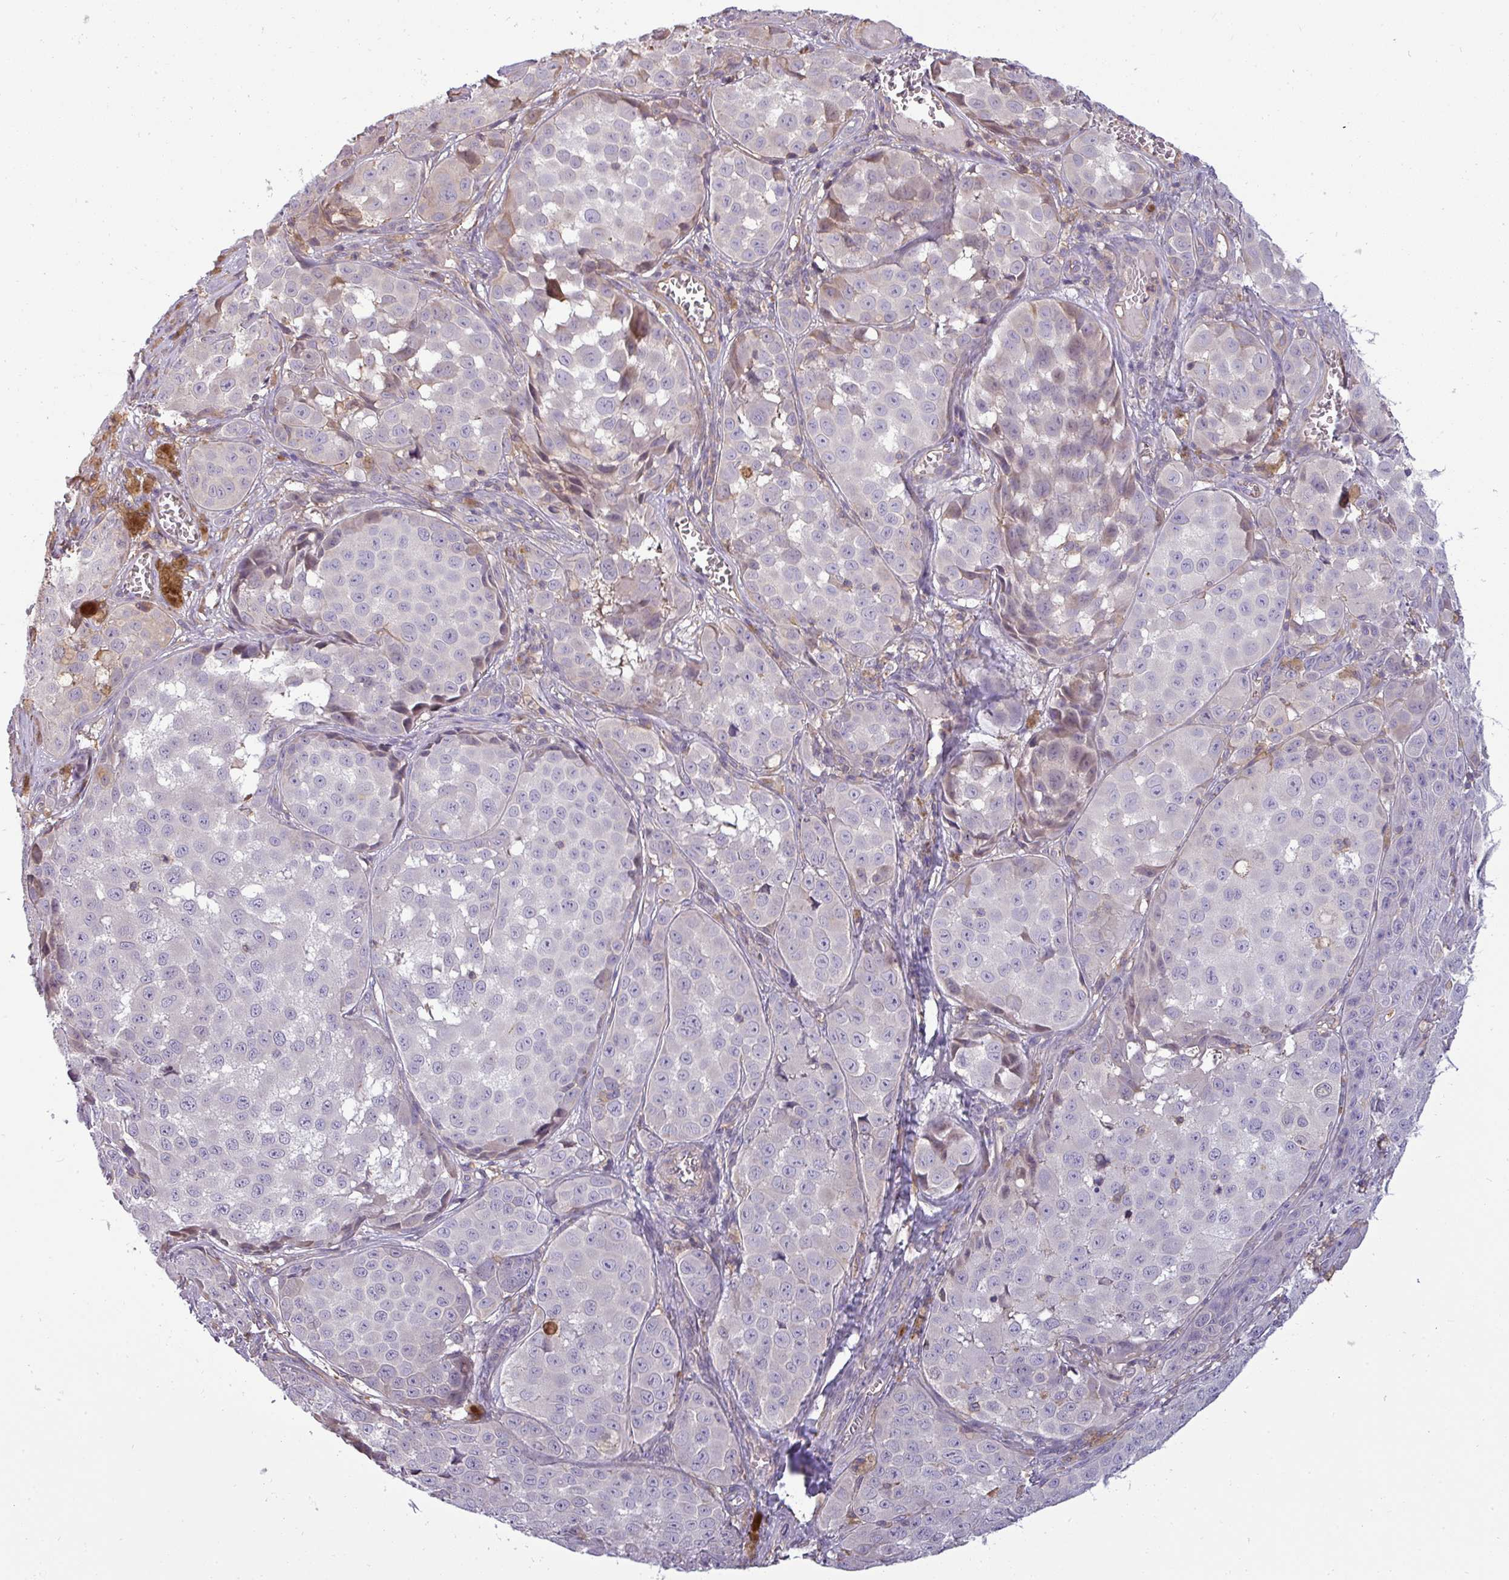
{"staining": {"intensity": "negative", "quantity": "none", "location": "none"}, "tissue": "melanoma", "cell_type": "Tumor cells", "image_type": "cancer", "snomed": [{"axis": "morphology", "description": "Malignant melanoma, NOS"}, {"axis": "topography", "description": "Skin"}], "caption": "Photomicrograph shows no protein positivity in tumor cells of malignant melanoma tissue.", "gene": "ZNF835", "patient": {"sex": "male", "age": 64}}